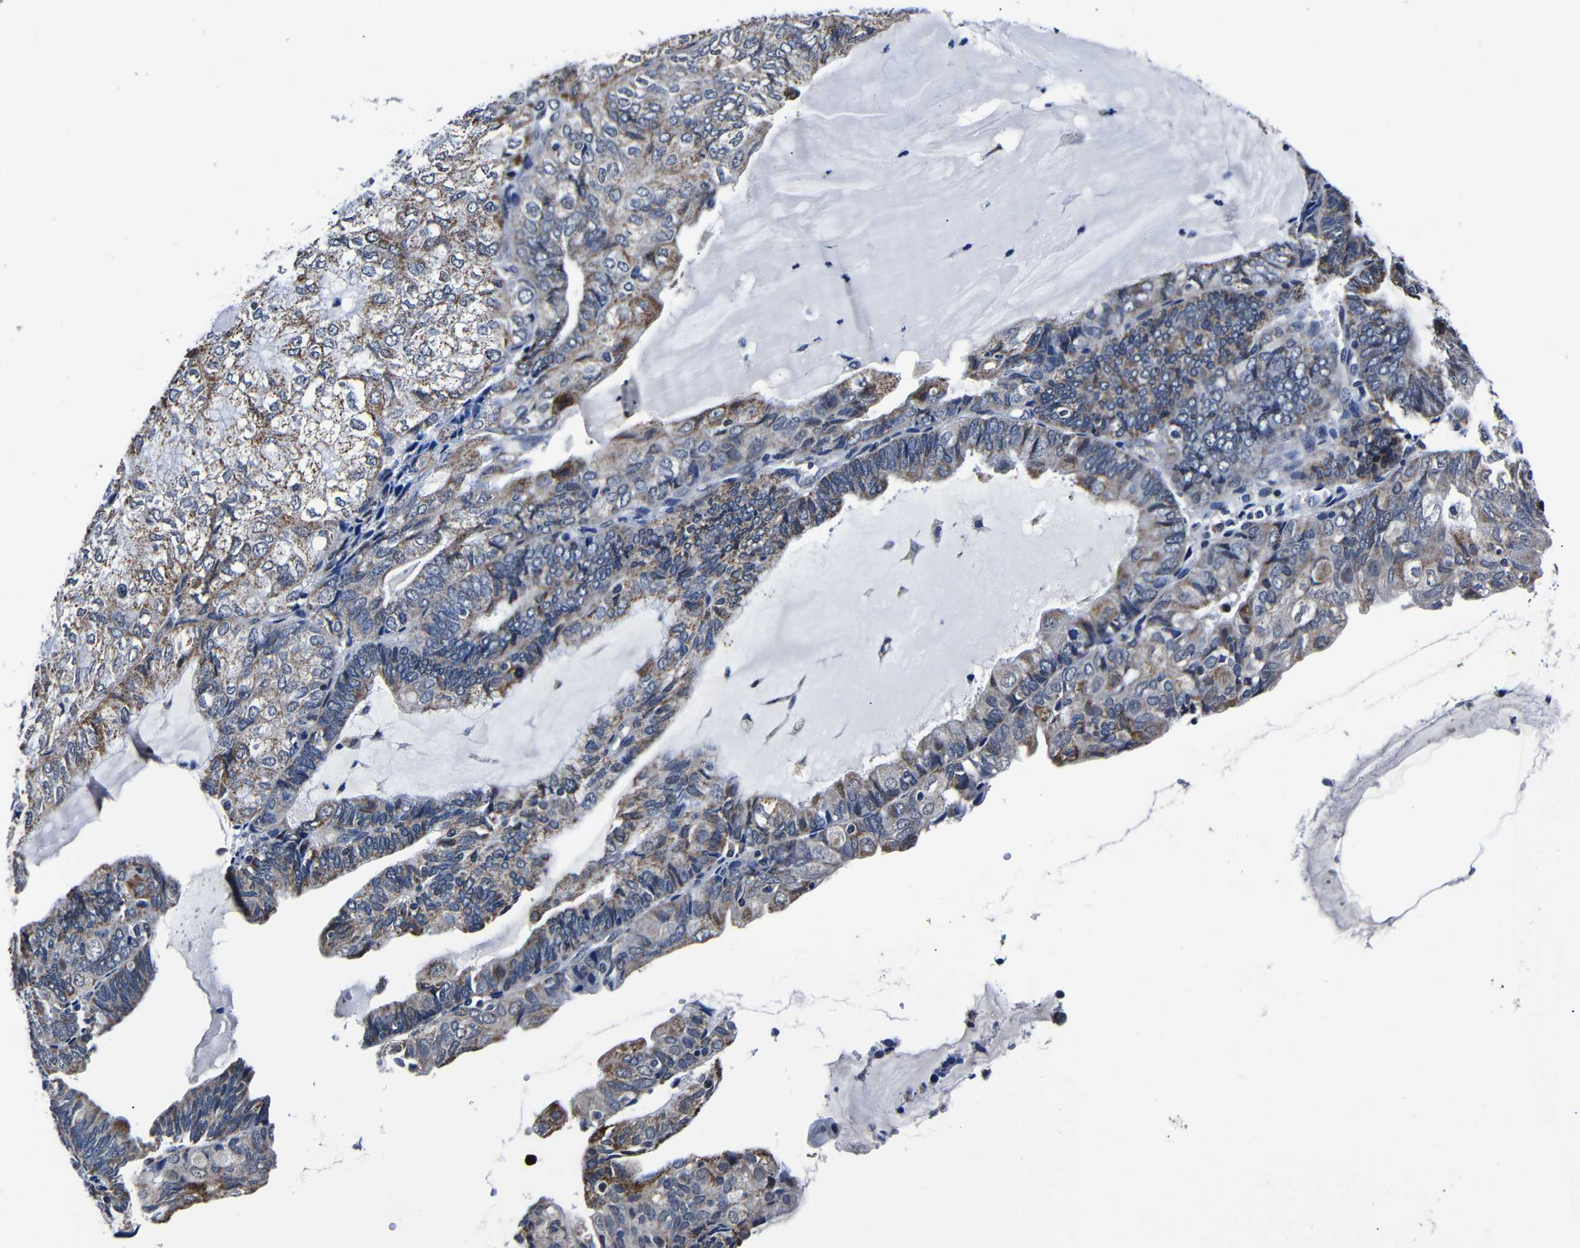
{"staining": {"intensity": "moderate", "quantity": ">75%", "location": "cytoplasmic/membranous"}, "tissue": "endometrial cancer", "cell_type": "Tumor cells", "image_type": "cancer", "snomed": [{"axis": "morphology", "description": "Adenocarcinoma, NOS"}, {"axis": "topography", "description": "Endometrium"}], "caption": "Immunohistochemical staining of endometrial cancer demonstrates medium levels of moderate cytoplasmic/membranous staining in approximately >75% of tumor cells.", "gene": "DEPP1", "patient": {"sex": "female", "age": 81}}